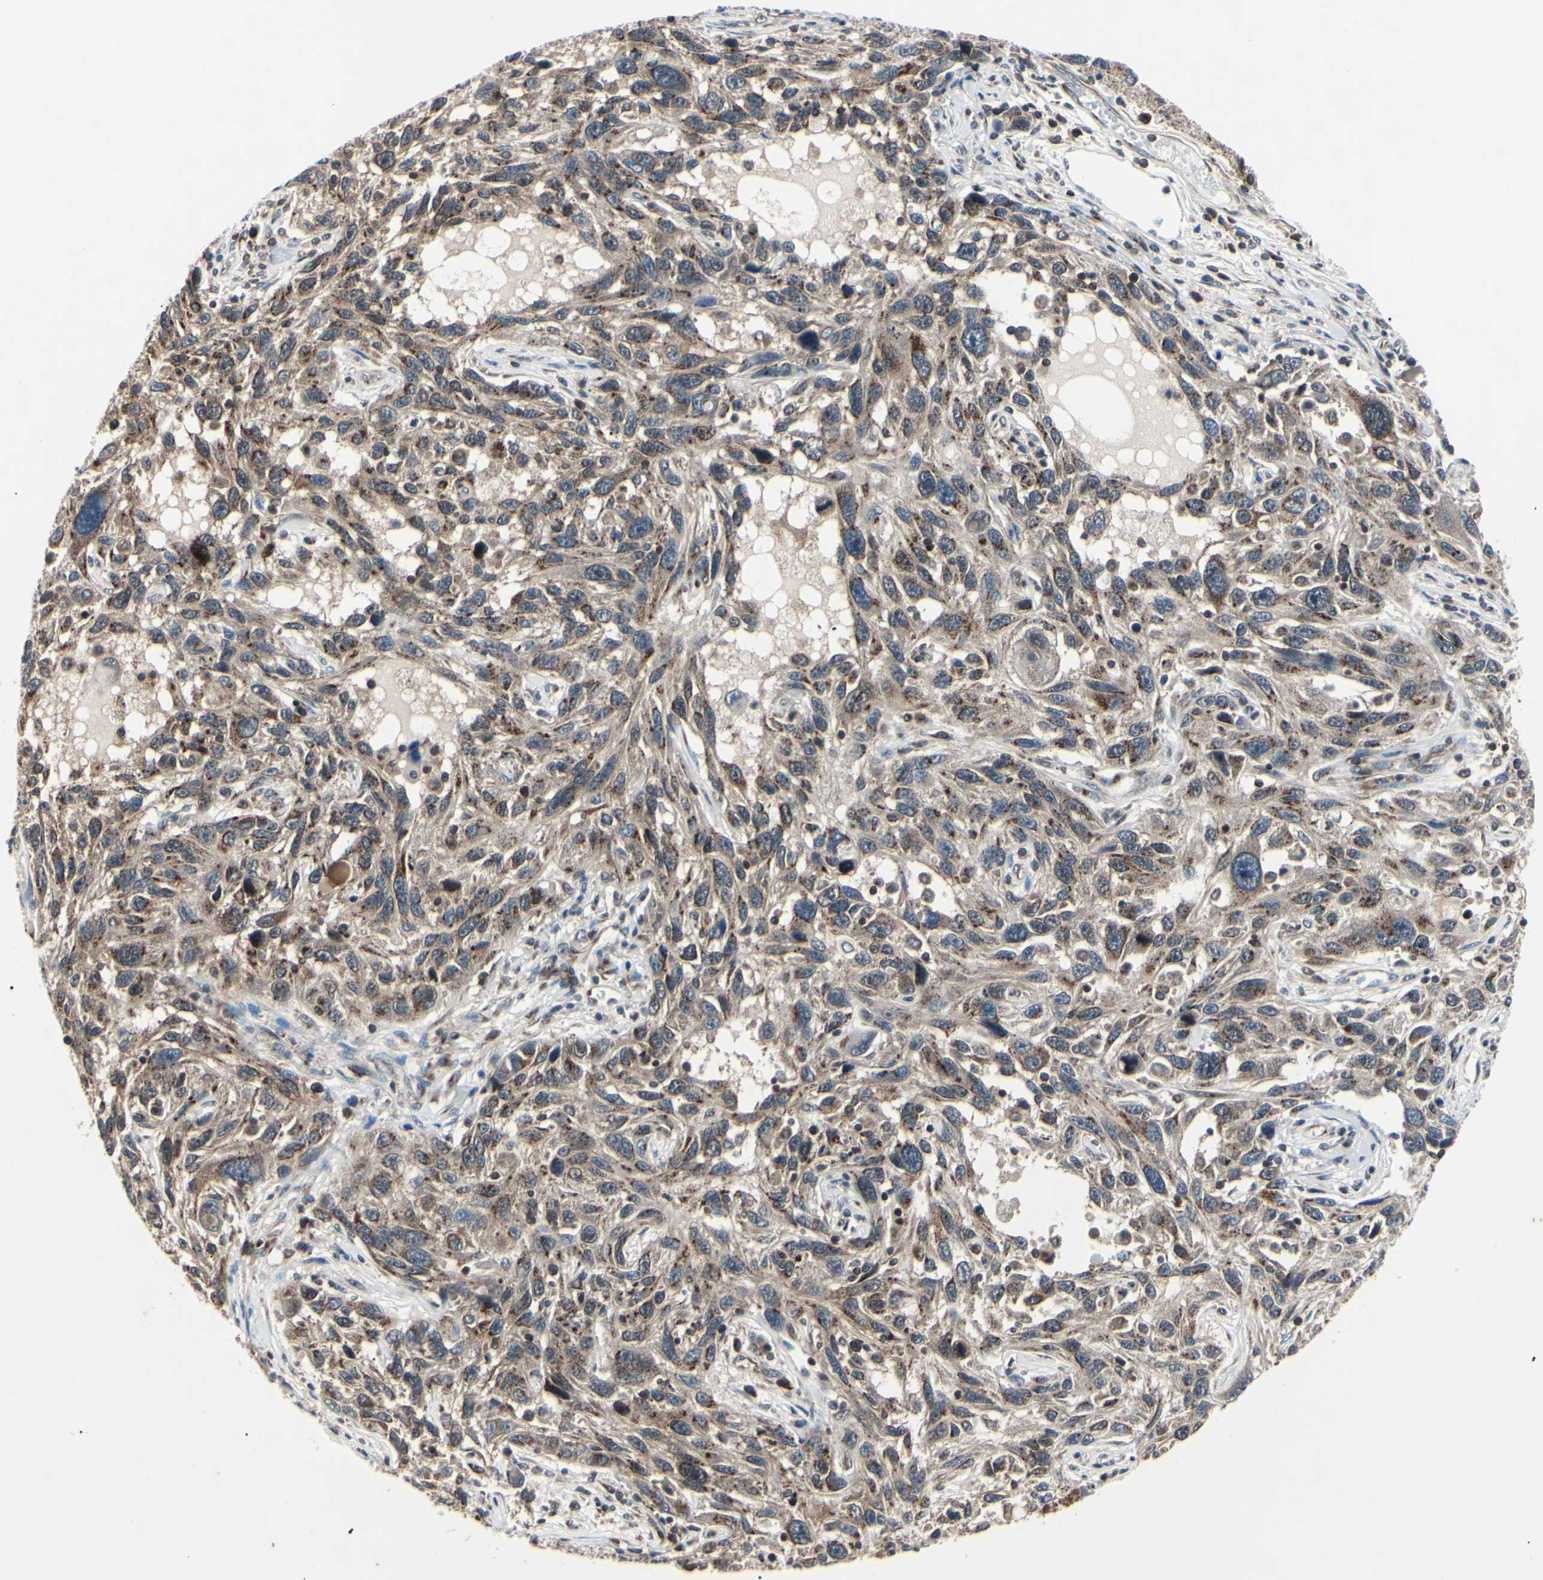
{"staining": {"intensity": "moderate", "quantity": ">75%", "location": "cytoplasmic/membranous"}, "tissue": "melanoma", "cell_type": "Tumor cells", "image_type": "cancer", "snomed": [{"axis": "morphology", "description": "Malignant melanoma, NOS"}, {"axis": "topography", "description": "Skin"}], "caption": "Melanoma tissue reveals moderate cytoplasmic/membranous expression in about >75% of tumor cells, visualized by immunohistochemistry.", "gene": "MAPRE1", "patient": {"sex": "male", "age": 53}}